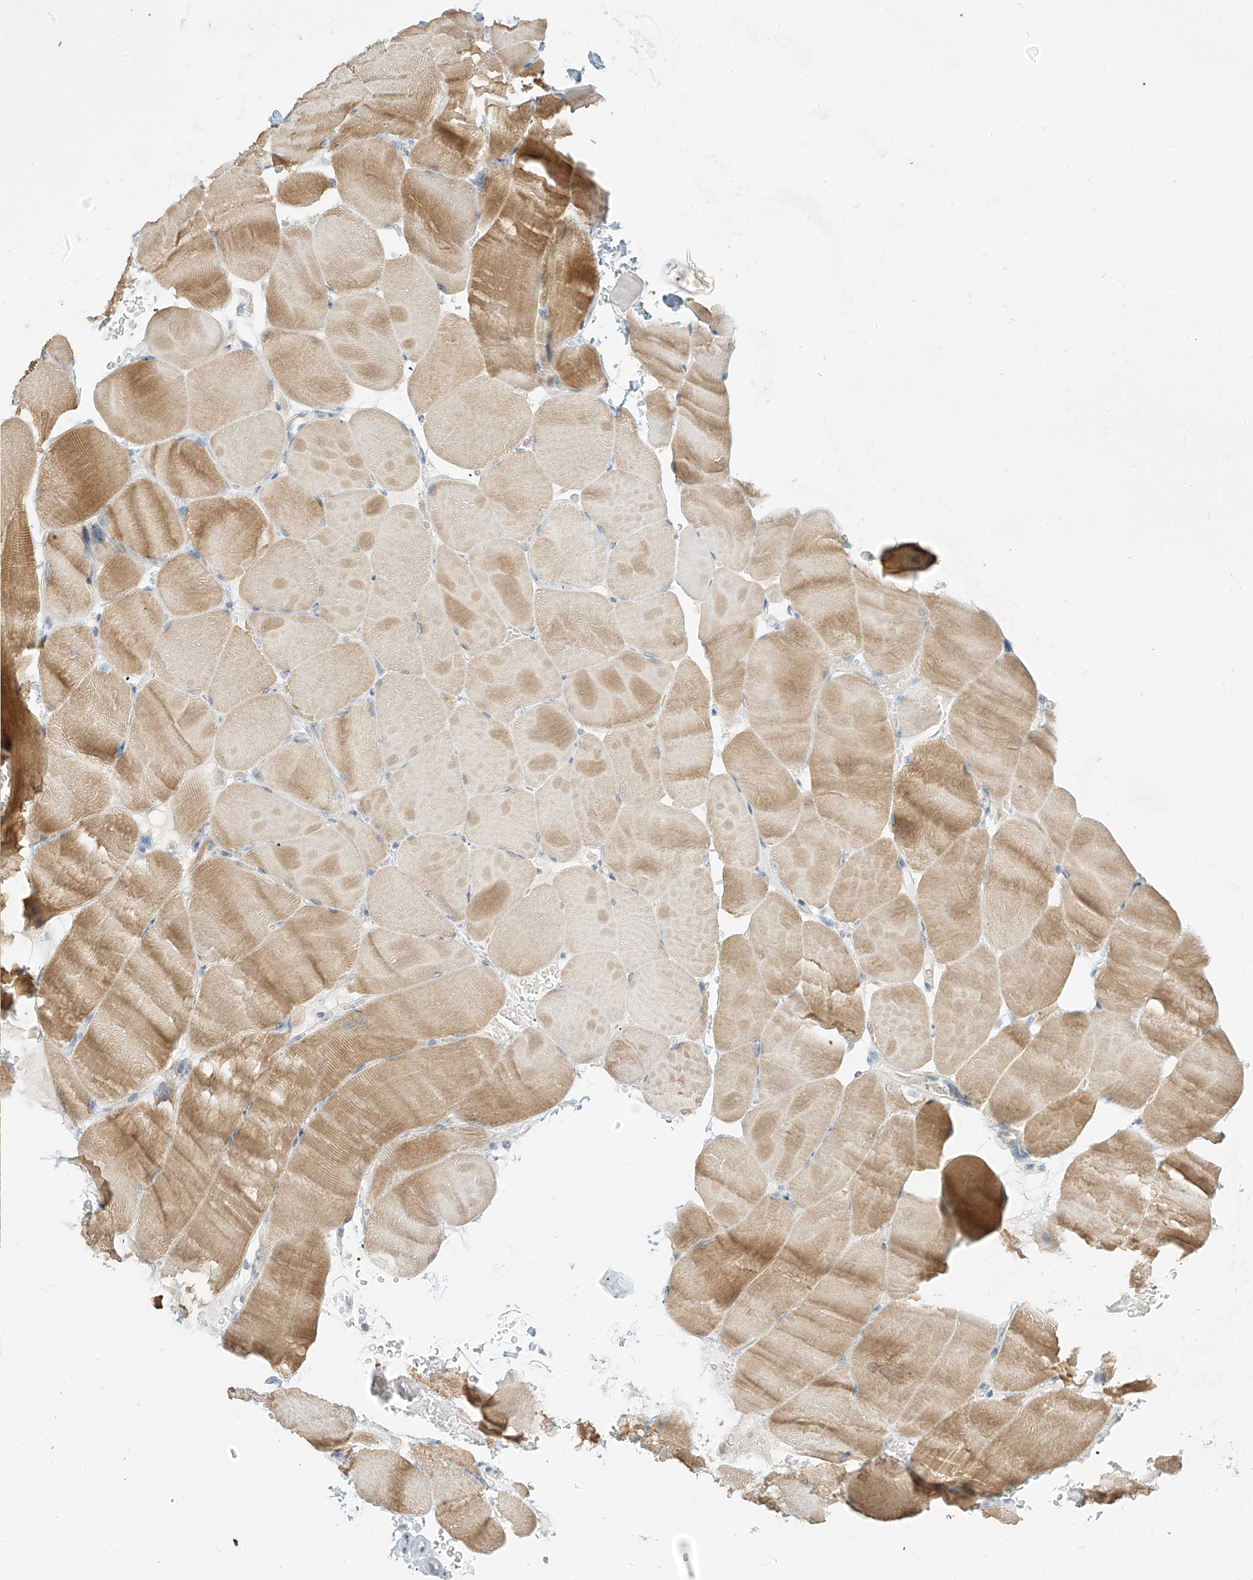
{"staining": {"intensity": "moderate", "quantity": ">75%", "location": "cytoplasmic/membranous"}, "tissue": "skeletal muscle", "cell_type": "Myocytes", "image_type": "normal", "snomed": [{"axis": "morphology", "description": "Normal tissue, NOS"}, {"axis": "topography", "description": "Skeletal muscle"}, {"axis": "topography", "description": "Parathyroid gland"}], "caption": "DAB immunohistochemical staining of unremarkable skeletal muscle displays moderate cytoplasmic/membranous protein staining in about >75% of myocytes. (Brightfield microscopy of DAB IHC at high magnification).", "gene": "C2orf42", "patient": {"sex": "female", "age": 37}}